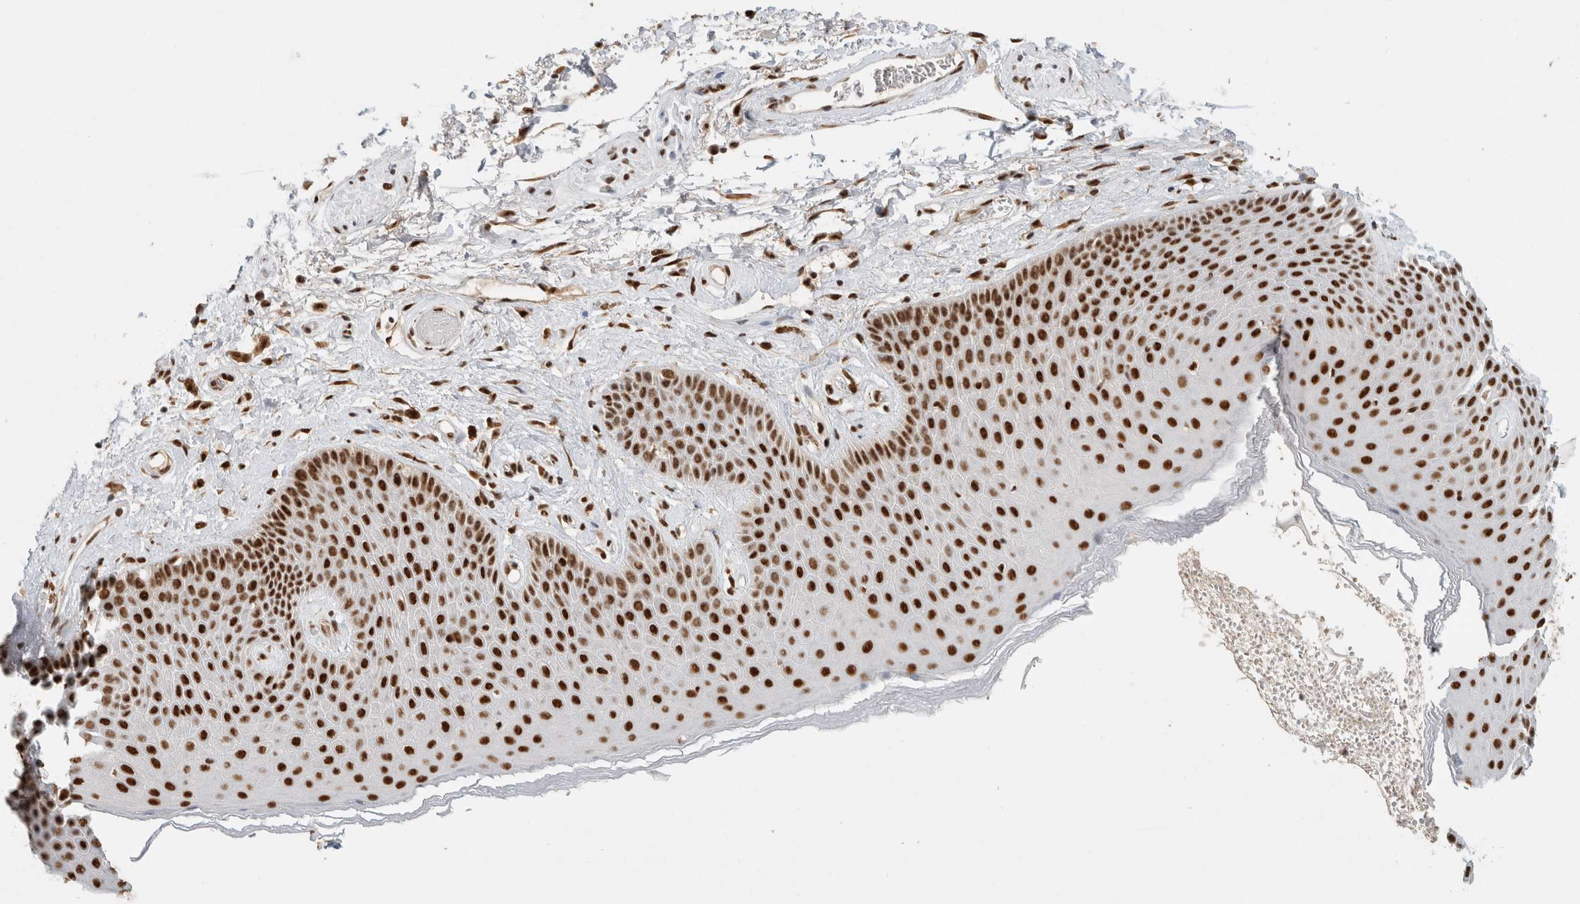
{"staining": {"intensity": "strong", "quantity": ">75%", "location": "nuclear"}, "tissue": "skin", "cell_type": "Epidermal cells", "image_type": "normal", "snomed": [{"axis": "morphology", "description": "Normal tissue, NOS"}, {"axis": "topography", "description": "Anal"}], "caption": "Protein expression by immunohistochemistry (IHC) shows strong nuclear positivity in approximately >75% of epidermal cells in benign skin. (Stains: DAB (3,3'-diaminobenzidine) in brown, nuclei in blue, Microscopy: brightfield microscopy at high magnification).", "gene": "DDX42", "patient": {"sex": "male", "age": 74}}